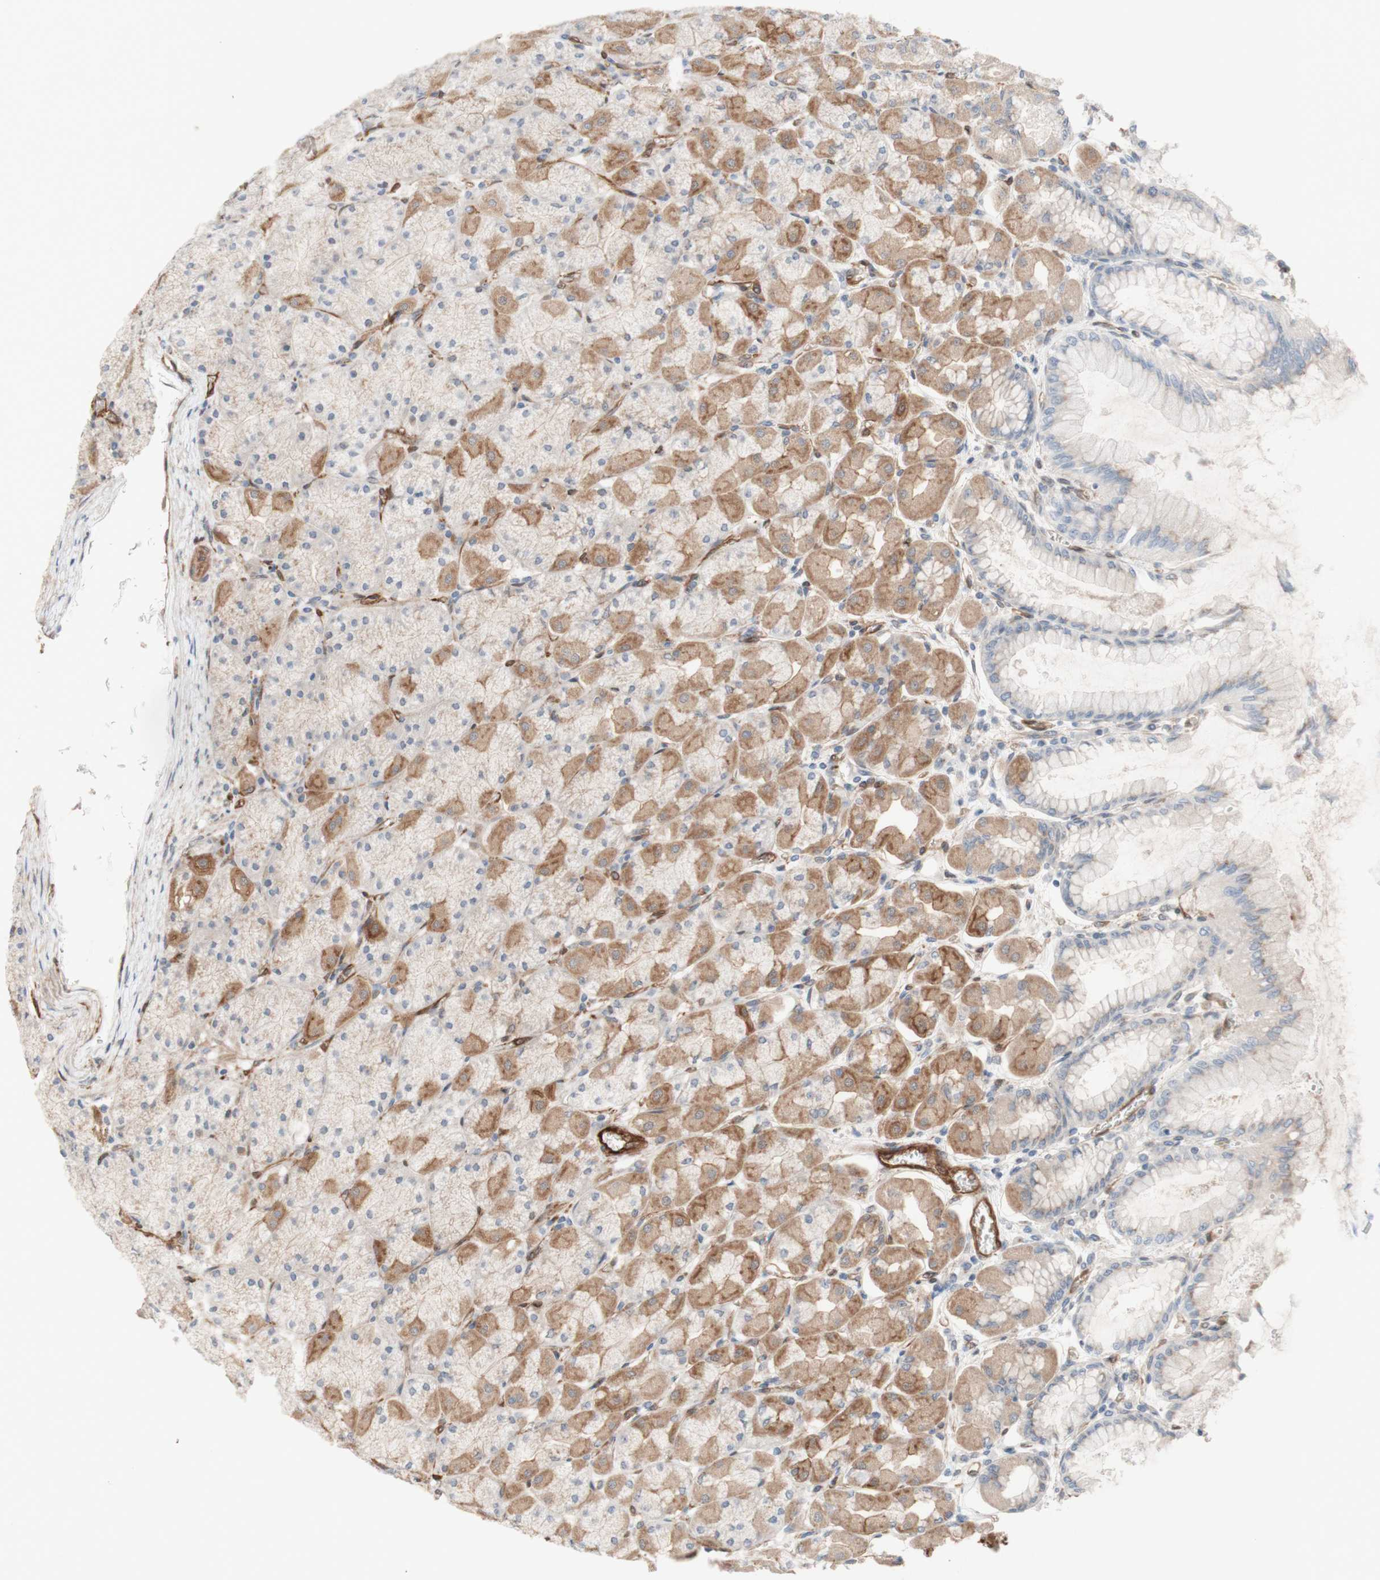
{"staining": {"intensity": "moderate", "quantity": "25%-75%", "location": "cytoplasmic/membranous"}, "tissue": "stomach", "cell_type": "Glandular cells", "image_type": "normal", "snomed": [{"axis": "morphology", "description": "Normal tissue, NOS"}, {"axis": "topography", "description": "Stomach, upper"}], "caption": "Immunohistochemistry (IHC) micrograph of benign stomach: stomach stained using immunohistochemistry shows medium levels of moderate protein expression localized specifically in the cytoplasmic/membranous of glandular cells, appearing as a cytoplasmic/membranous brown color.", "gene": "CNN3", "patient": {"sex": "female", "age": 56}}